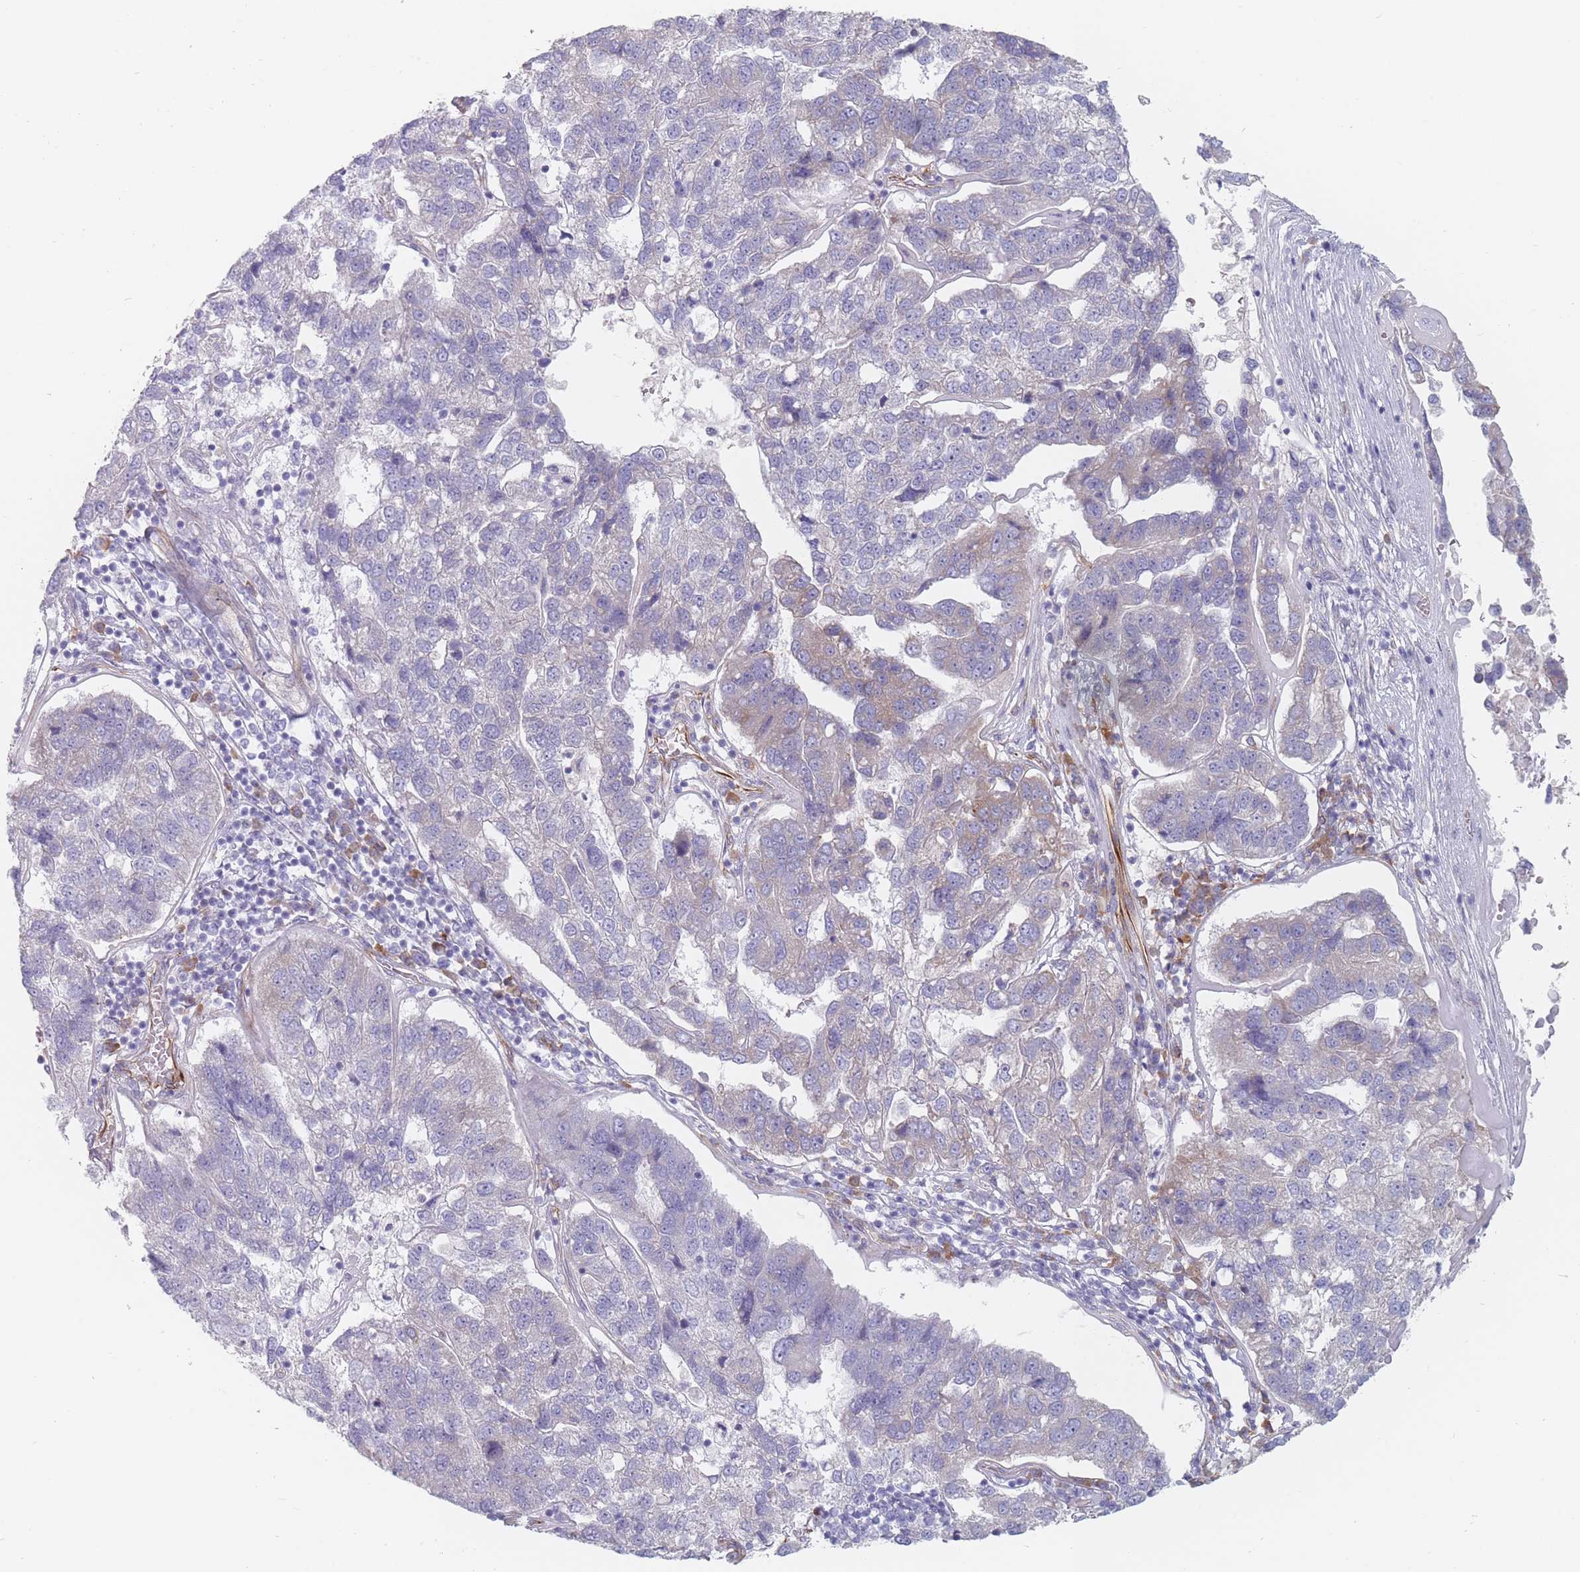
{"staining": {"intensity": "negative", "quantity": "none", "location": "none"}, "tissue": "pancreatic cancer", "cell_type": "Tumor cells", "image_type": "cancer", "snomed": [{"axis": "morphology", "description": "Adenocarcinoma, NOS"}, {"axis": "topography", "description": "Pancreas"}], "caption": "Human pancreatic cancer stained for a protein using immunohistochemistry displays no staining in tumor cells.", "gene": "ERBIN", "patient": {"sex": "female", "age": 61}}